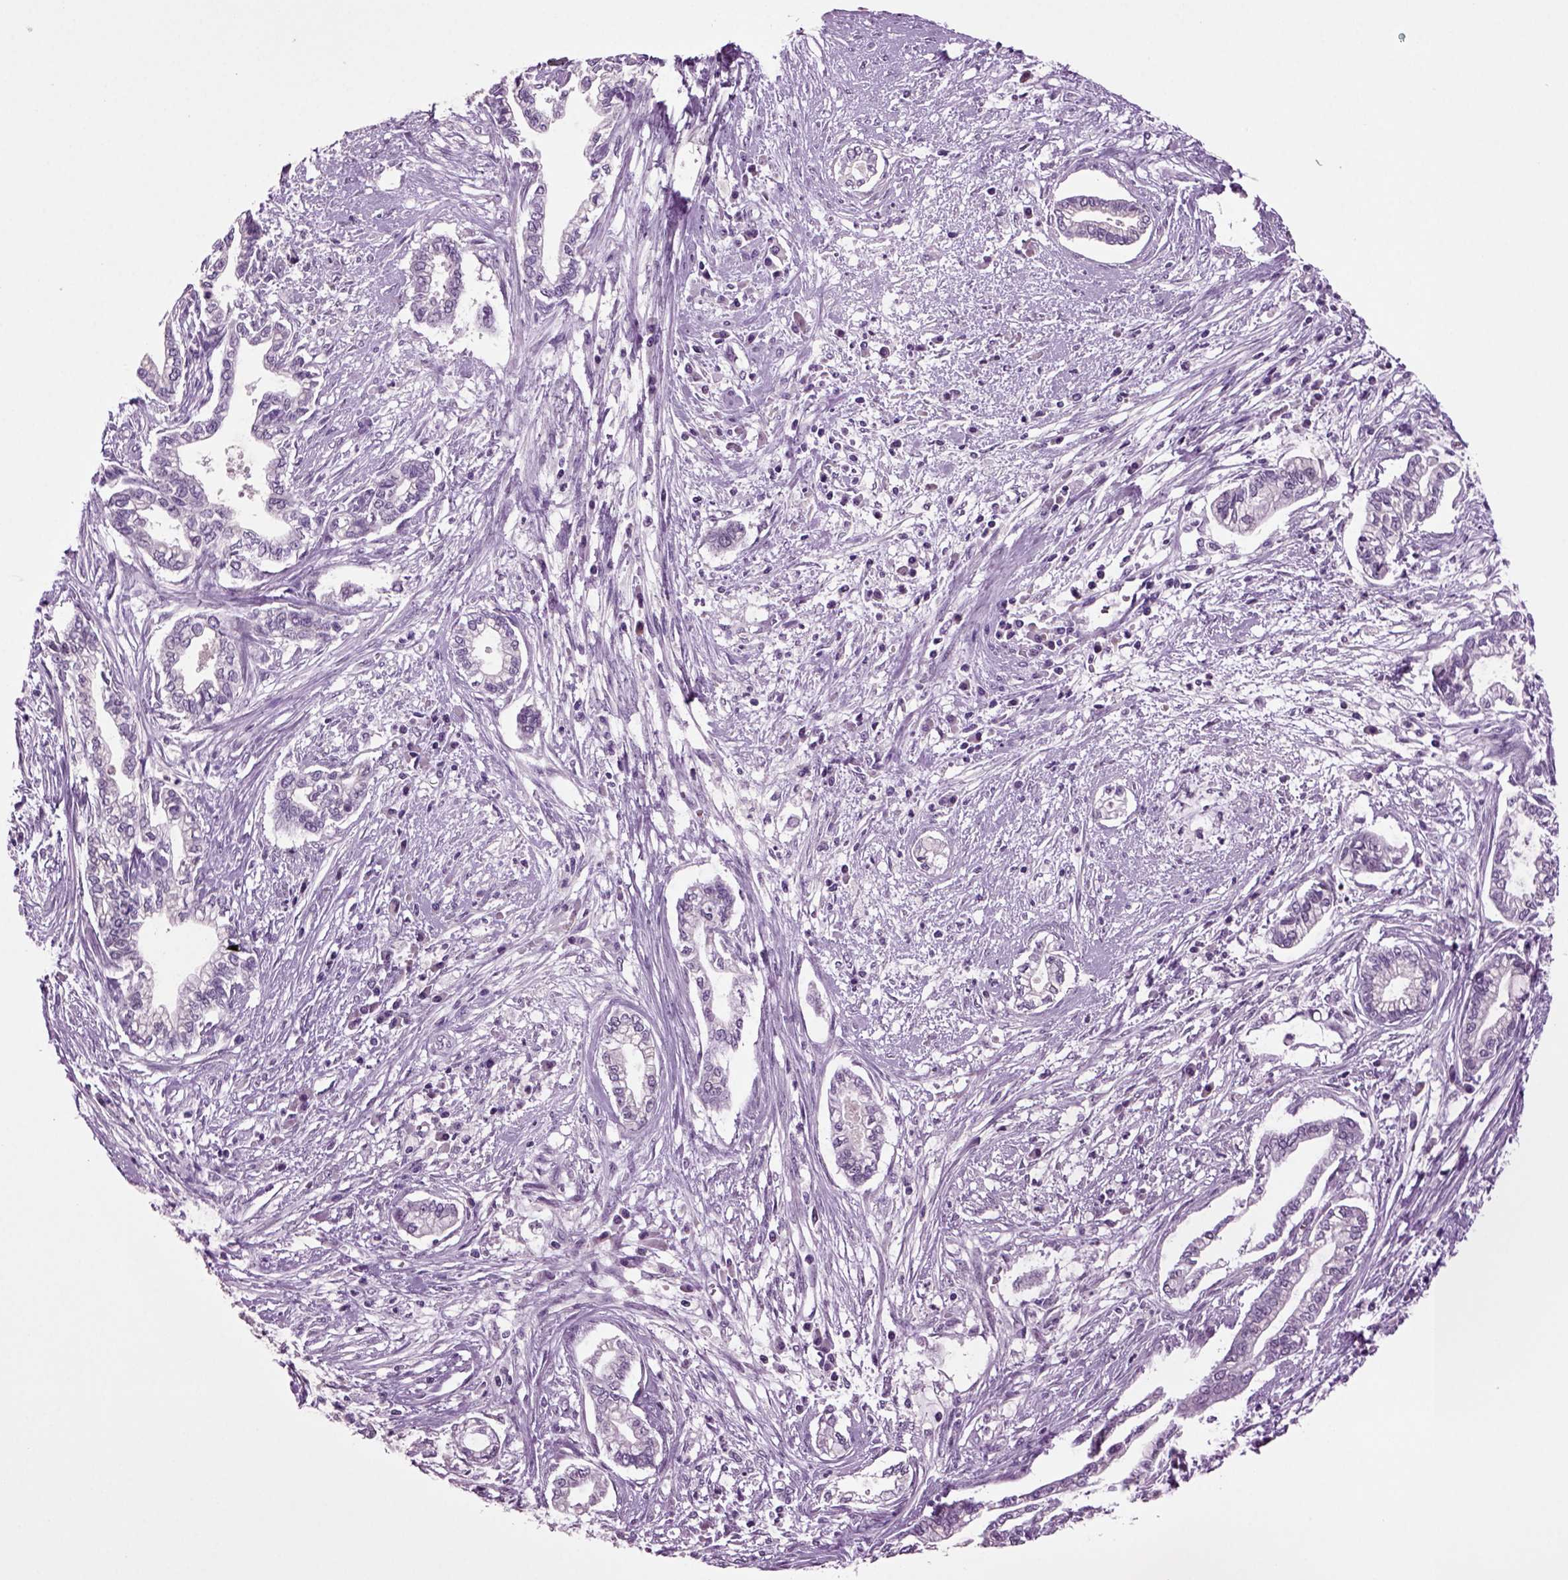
{"staining": {"intensity": "negative", "quantity": "none", "location": "none"}, "tissue": "cervical cancer", "cell_type": "Tumor cells", "image_type": "cancer", "snomed": [{"axis": "morphology", "description": "Adenocarcinoma, NOS"}, {"axis": "topography", "description": "Cervix"}], "caption": "A photomicrograph of cervical adenocarcinoma stained for a protein displays no brown staining in tumor cells.", "gene": "SLC17A6", "patient": {"sex": "female", "age": 62}}